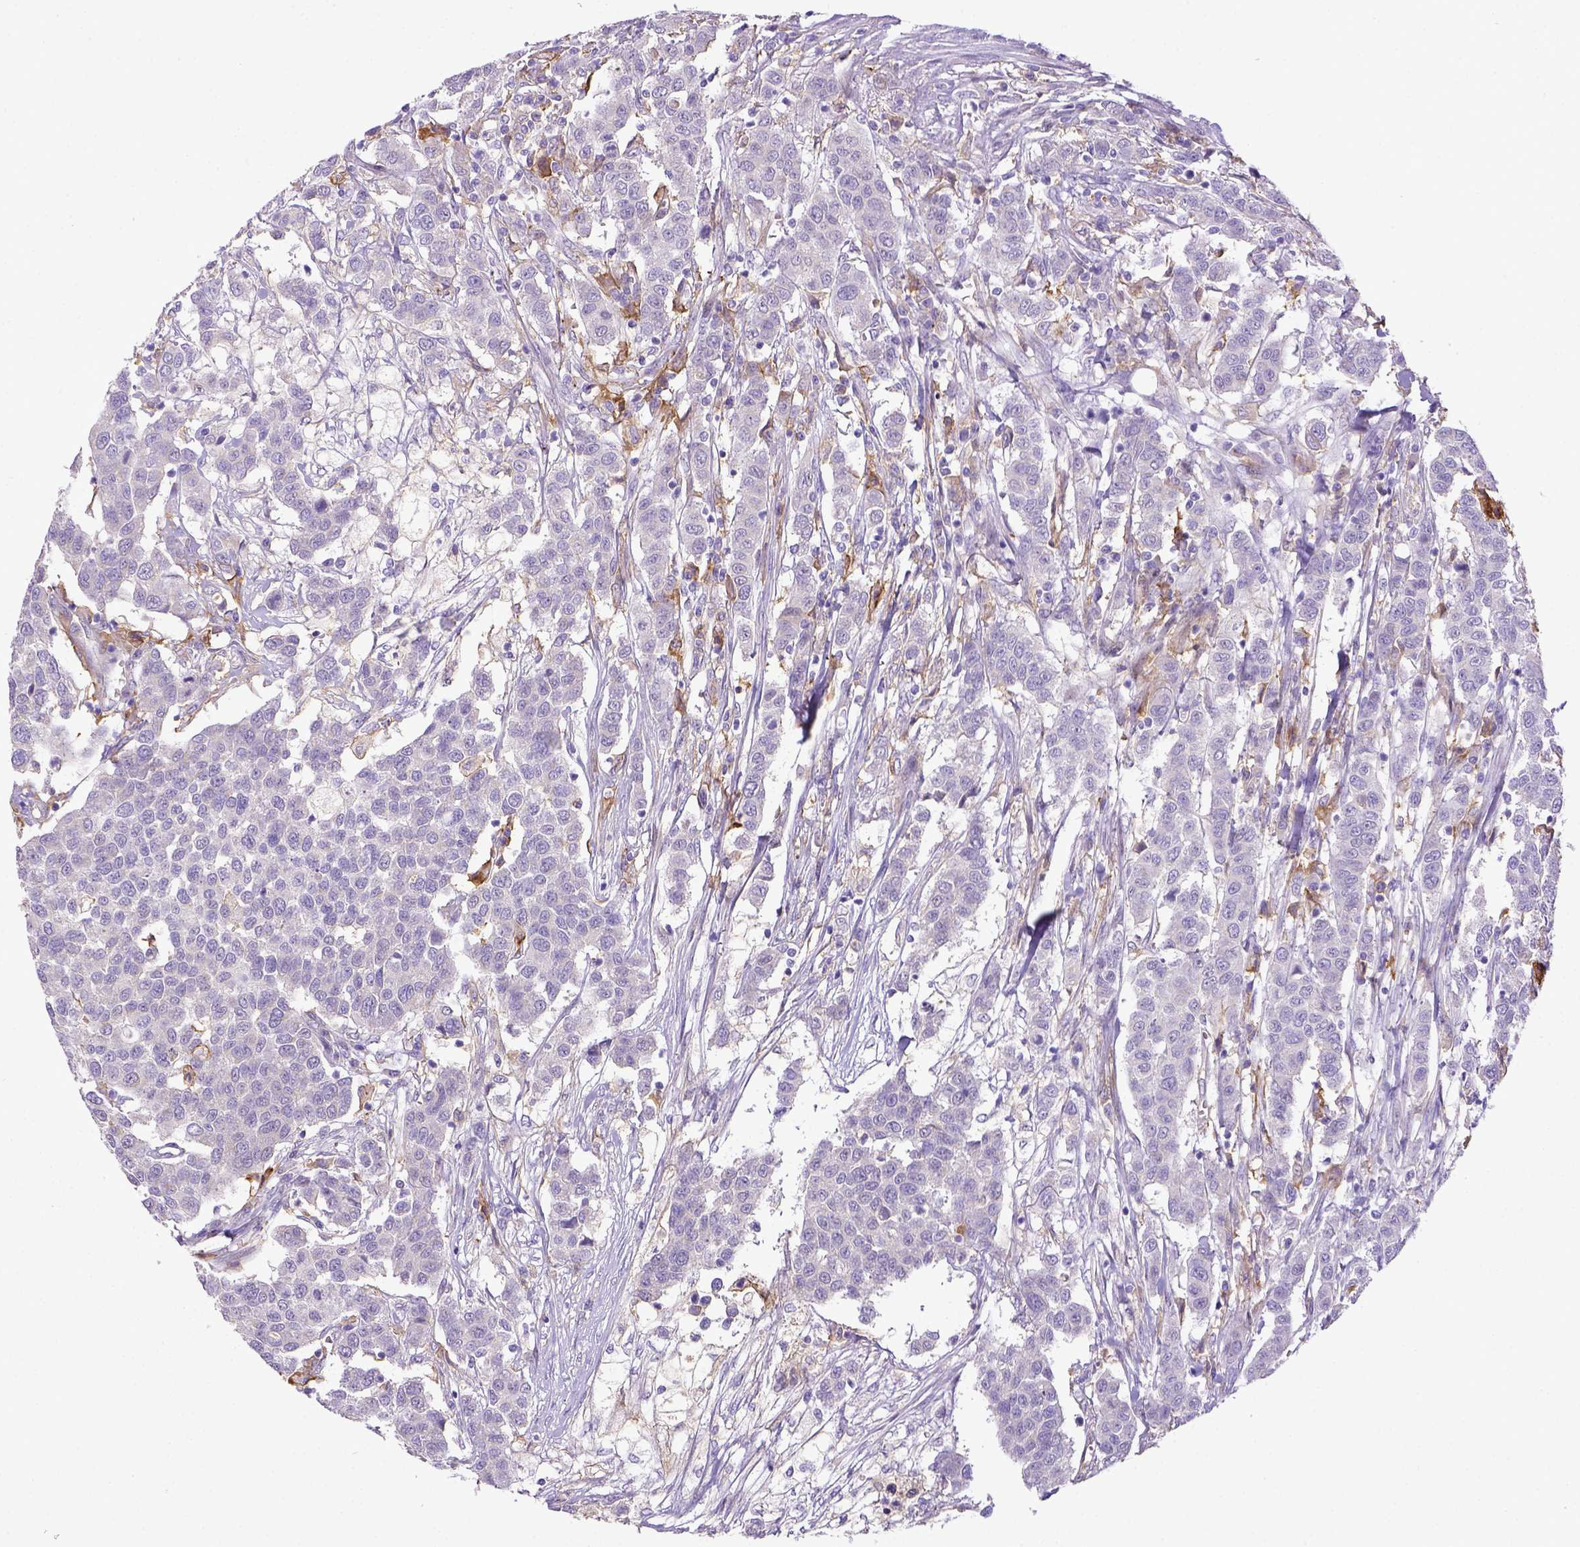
{"staining": {"intensity": "negative", "quantity": "none", "location": "none"}, "tissue": "urothelial cancer", "cell_type": "Tumor cells", "image_type": "cancer", "snomed": [{"axis": "morphology", "description": "Urothelial carcinoma, High grade"}, {"axis": "topography", "description": "Urinary bladder"}], "caption": "The image demonstrates no significant positivity in tumor cells of urothelial cancer.", "gene": "CD40", "patient": {"sex": "female", "age": 58}}